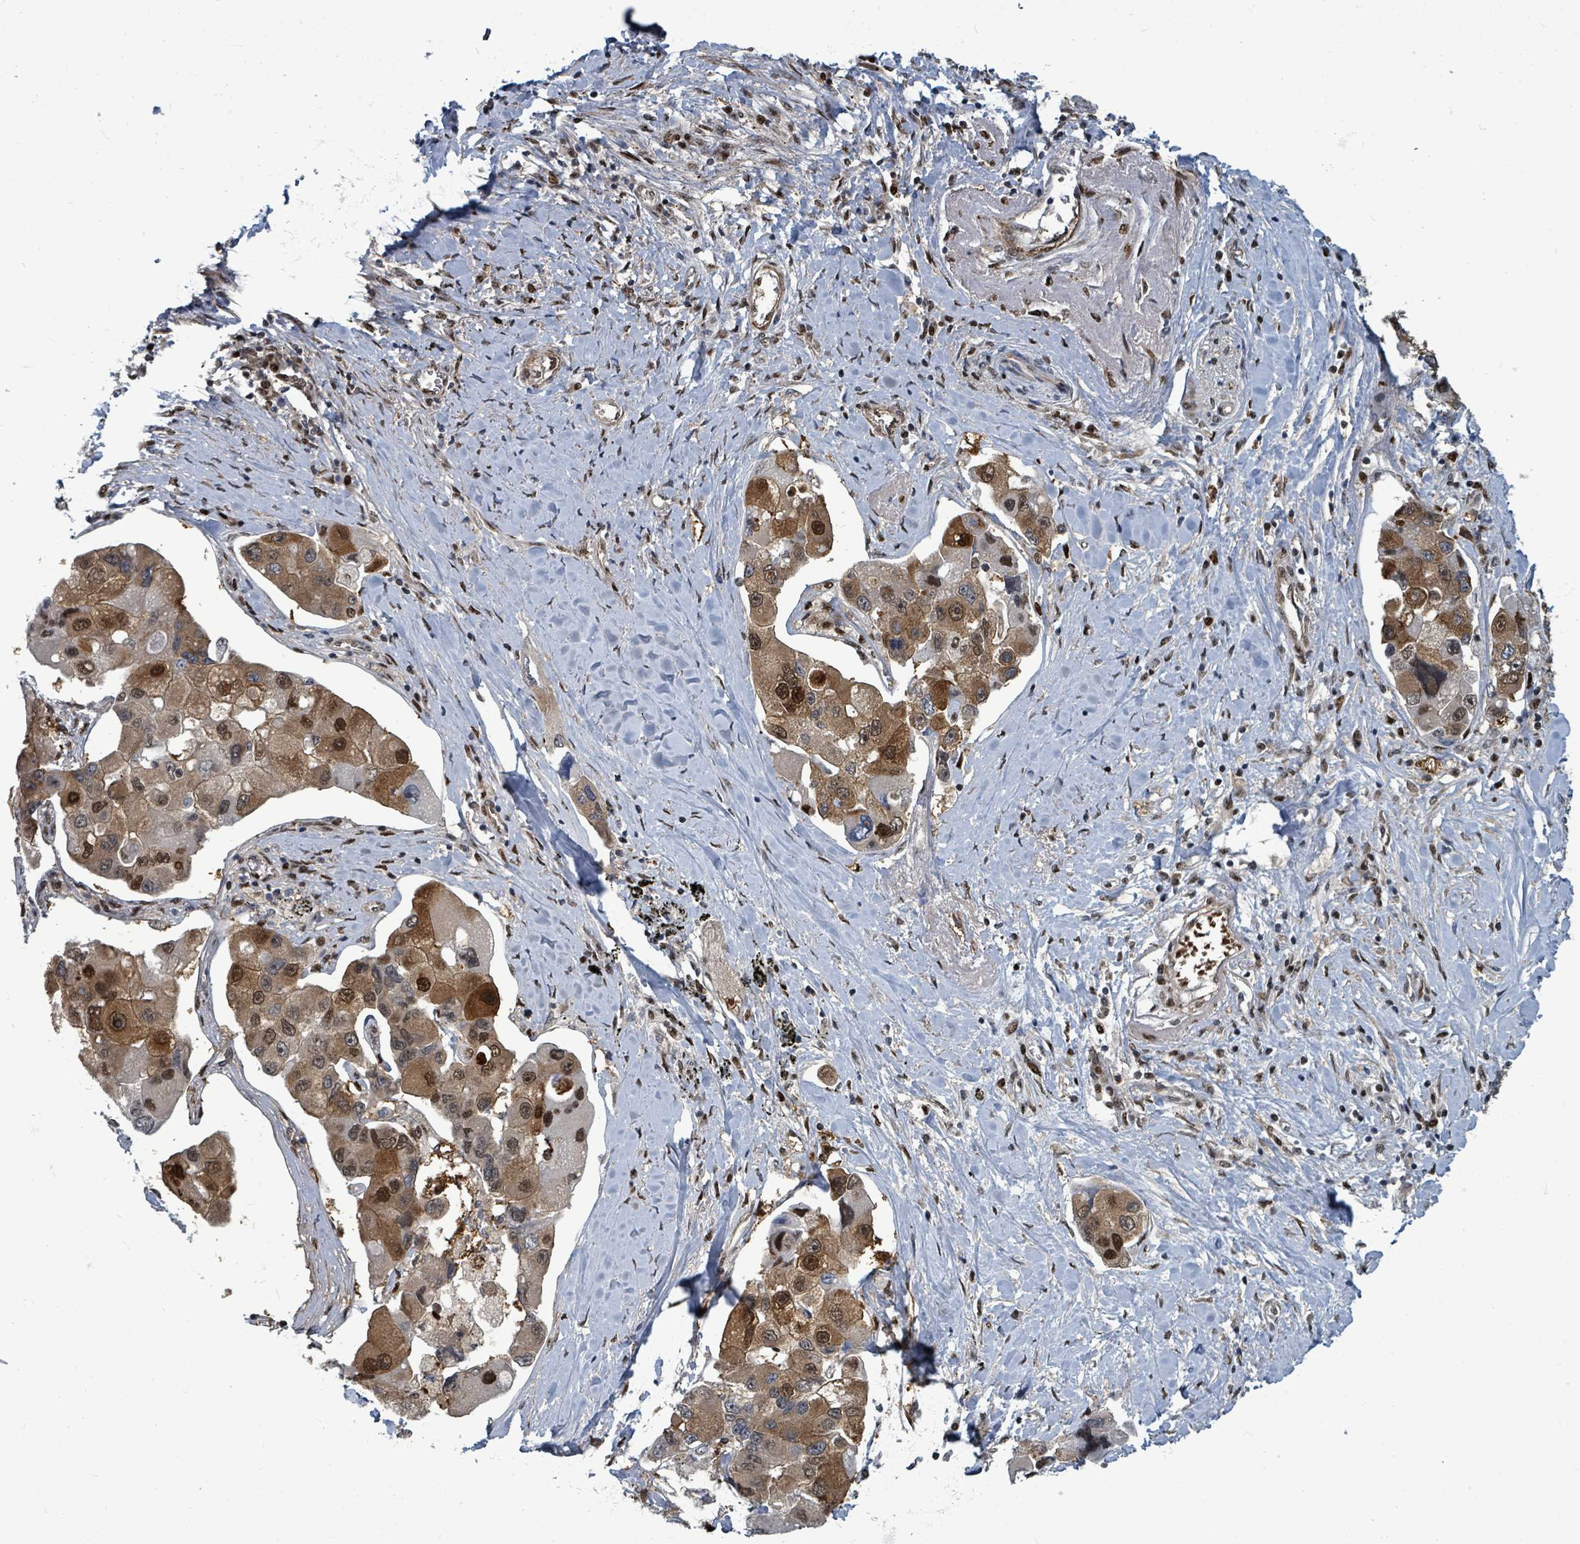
{"staining": {"intensity": "strong", "quantity": "25%-75%", "location": "cytoplasmic/membranous,nuclear"}, "tissue": "lung cancer", "cell_type": "Tumor cells", "image_type": "cancer", "snomed": [{"axis": "morphology", "description": "Adenocarcinoma, NOS"}, {"axis": "topography", "description": "Lung"}], "caption": "About 25%-75% of tumor cells in lung cancer (adenocarcinoma) exhibit strong cytoplasmic/membranous and nuclear protein expression as visualized by brown immunohistochemical staining.", "gene": "TRDMT1", "patient": {"sex": "female", "age": 54}}